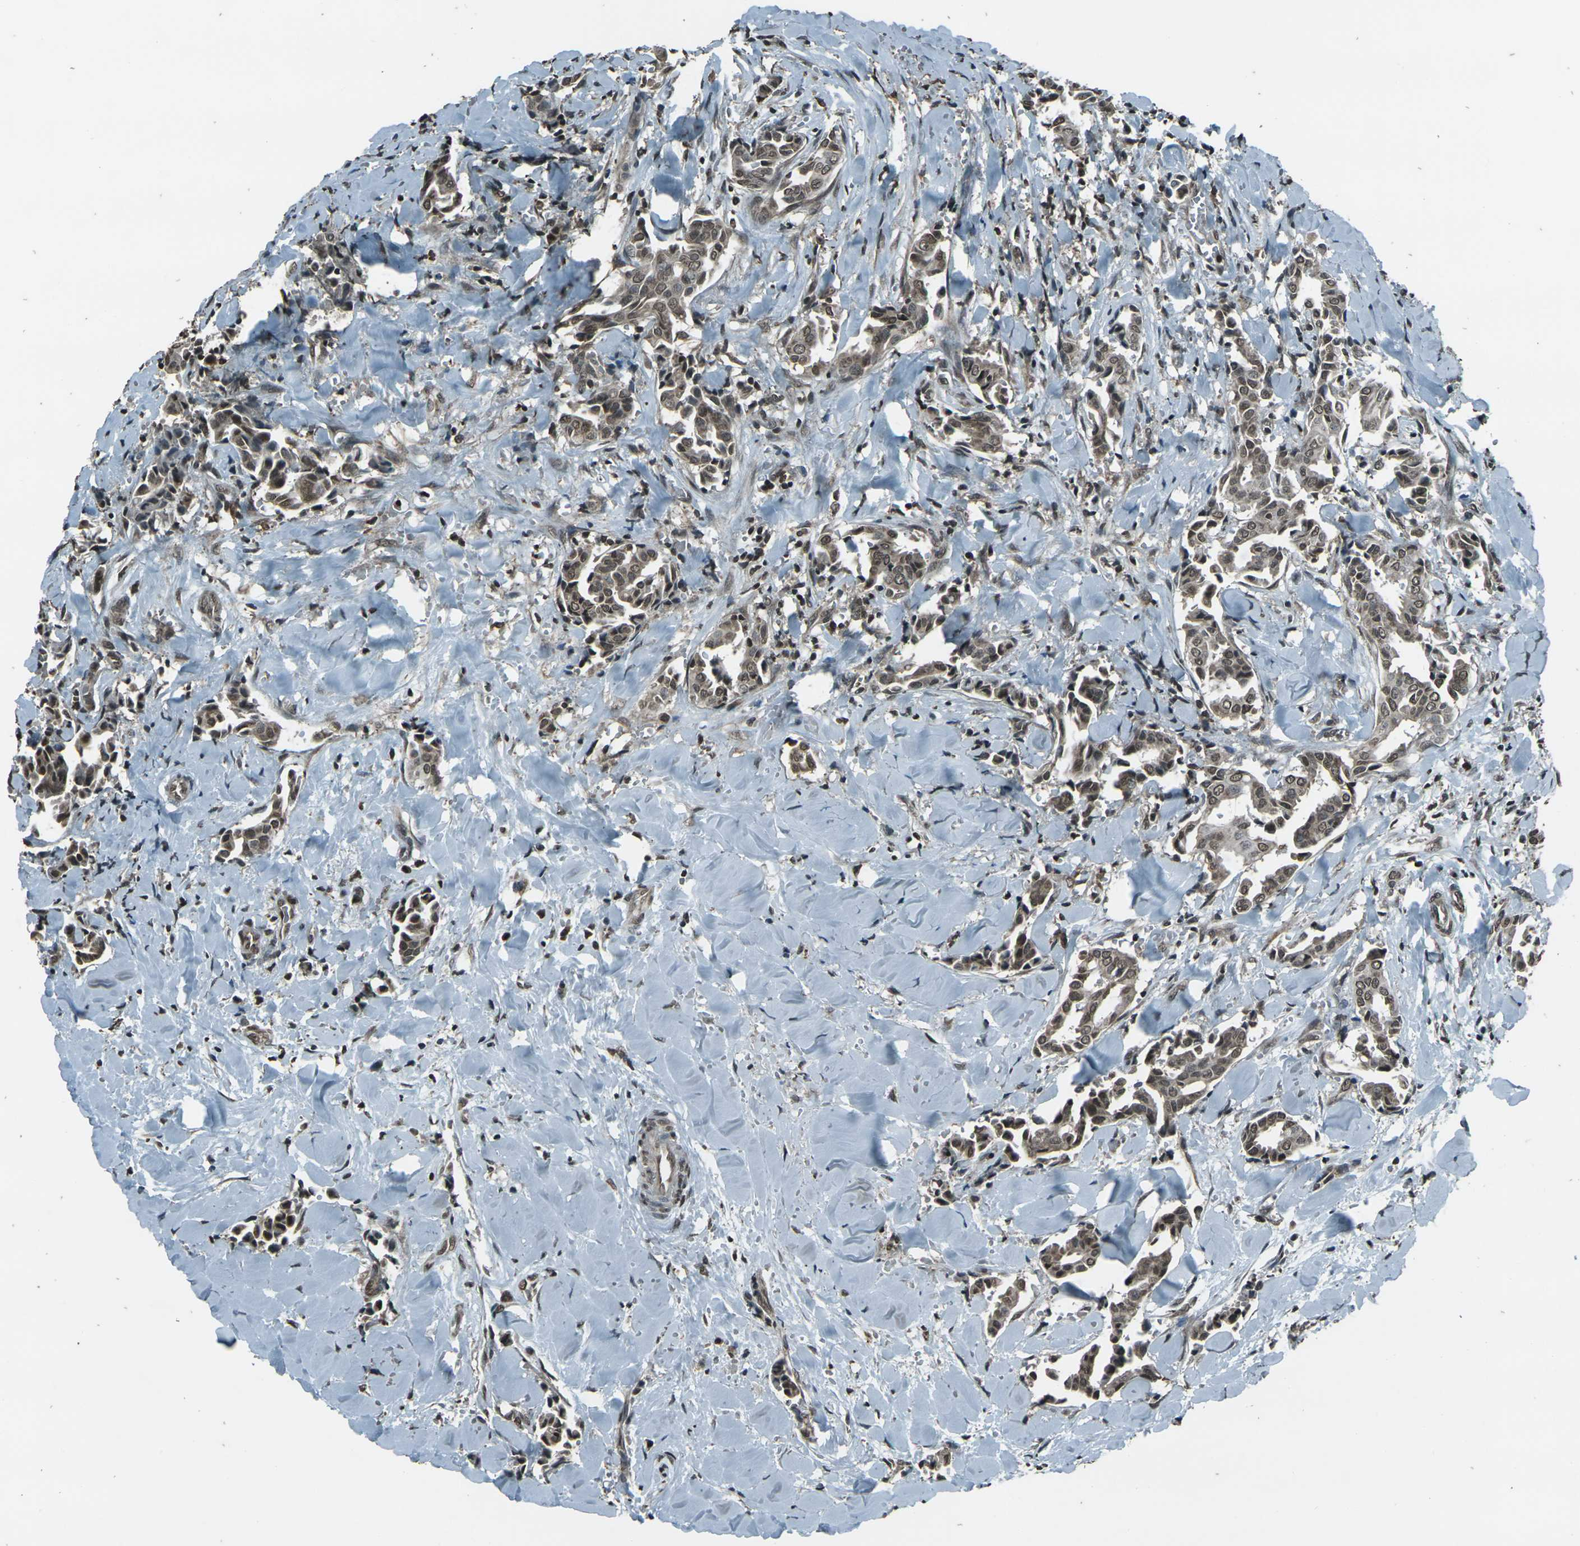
{"staining": {"intensity": "moderate", "quantity": ">75%", "location": "cytoplasmic/membranous,nuclear"}, "tissue": "head and neck cancer", "cell_type": "Tumor cells", "image_type": "cancer", "snomed": [{"axis": "morphology", "description": "Adenocarcinoma, NOS"}, {"axis": "topography", "description": "Salivary gland"}, {"axis": "topography", "description": "Head-Neck"}], "caption": "A photomicrograph showing moderate cytoplasmic/membranous and nuclear staining in approximately >75% of tumor cells in head and neck cancer (adenocarcinoma), as visualized by brown immunohistochemical staining.", "gene": "PRPF8", "patient": {"sex": "female", "age": 59}}